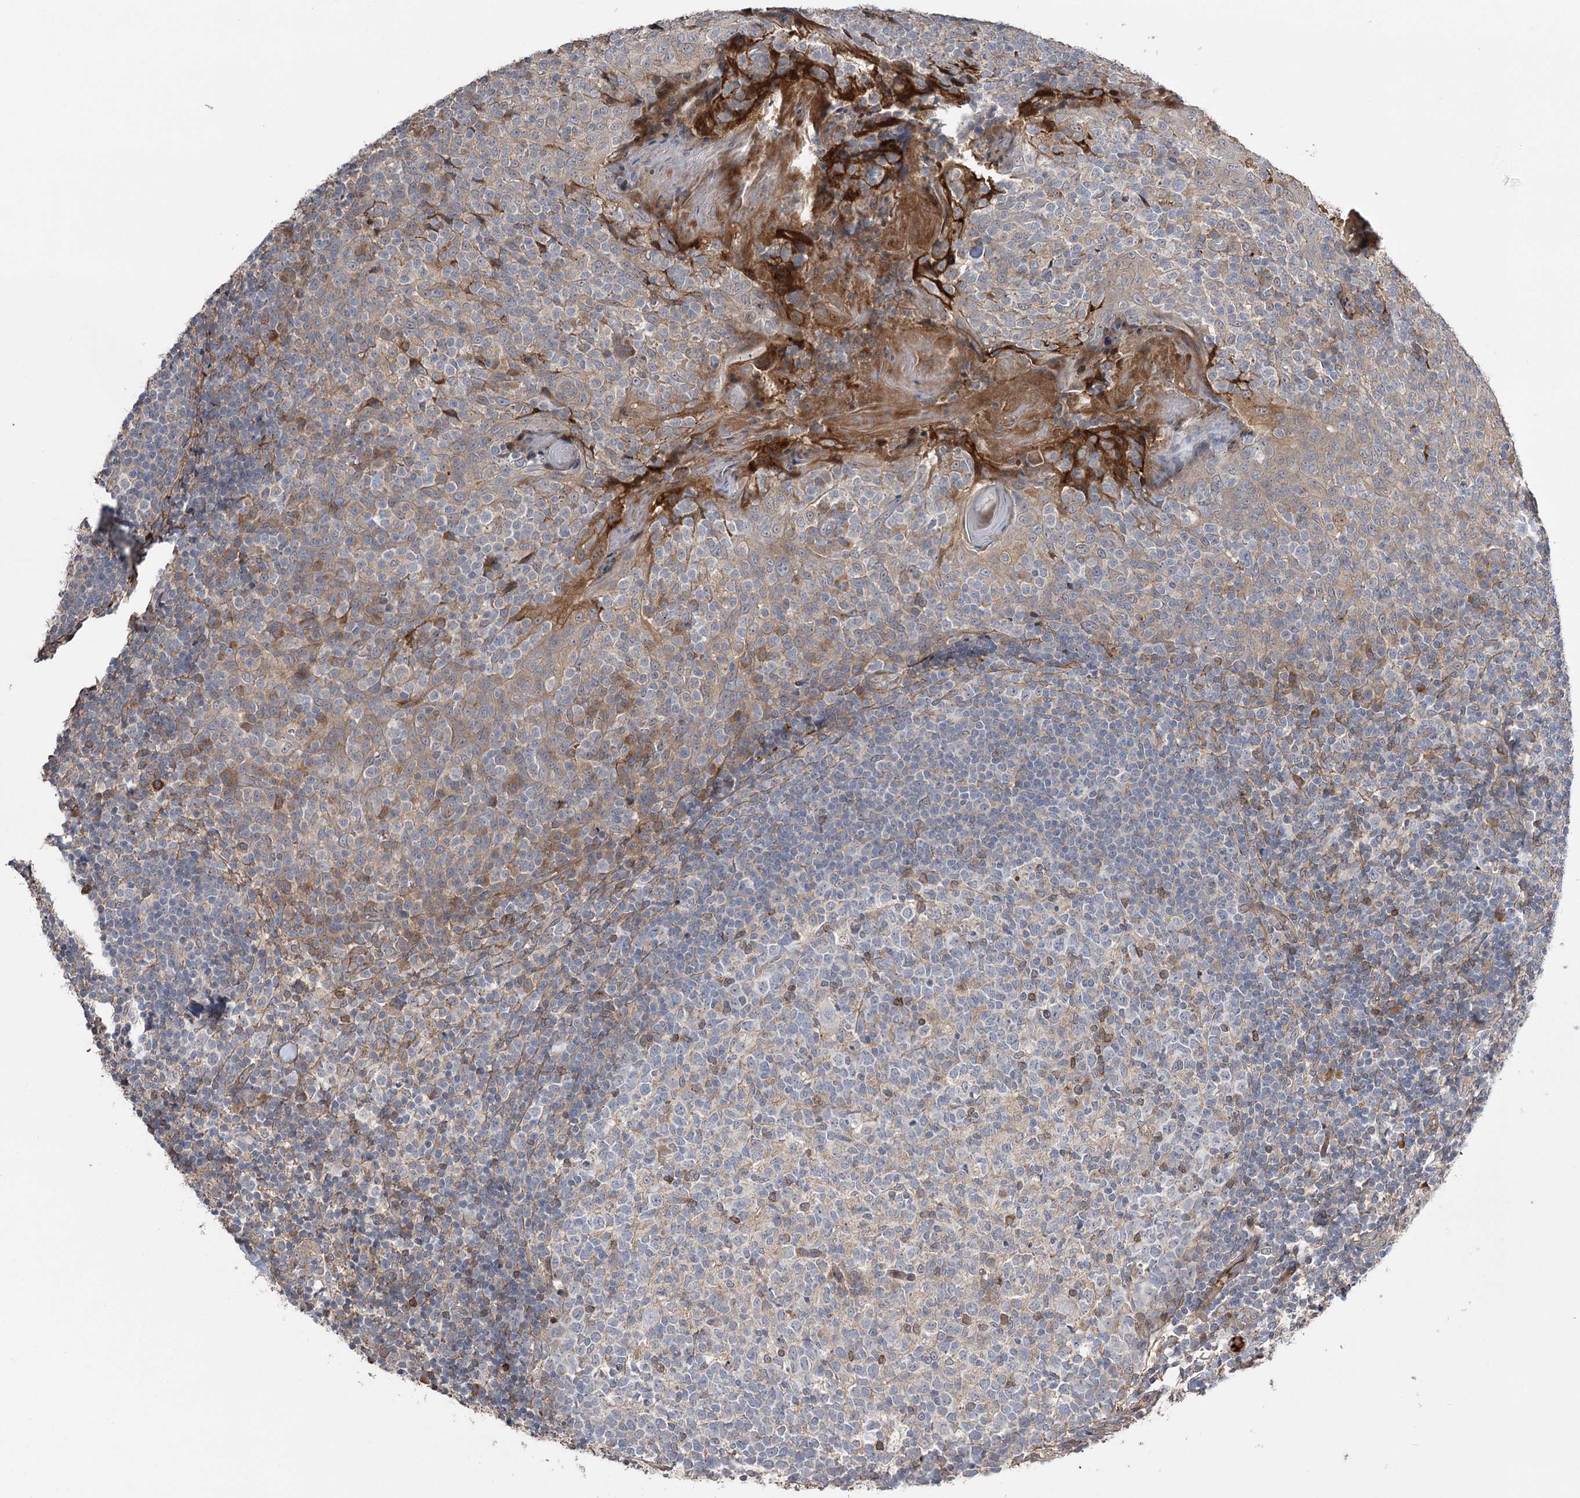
{"staining": {"intensity": "weak", "quantity": "<25%", "location": "cytoplasmic/membranous"}, "tissue": "tonsil", "cell_type": "Germinal center cells", "image_type": "normal", "snomed": [{"axis": "morphology", "description": "Normal tissue, NOS"}, {"axis": "topography", "description": "Tonsil"}], "caption": "Germinal center cells show no significant staining in normal tonsil. Brightfield microscopy of immunohistochemistry stained with DAB (3,3'-diaminobenzidine) (brown) and hematoxylin (blue), captured at high magnification.", "gene": "KCNN2", "patient": {"sex": "female", "age": 19}}